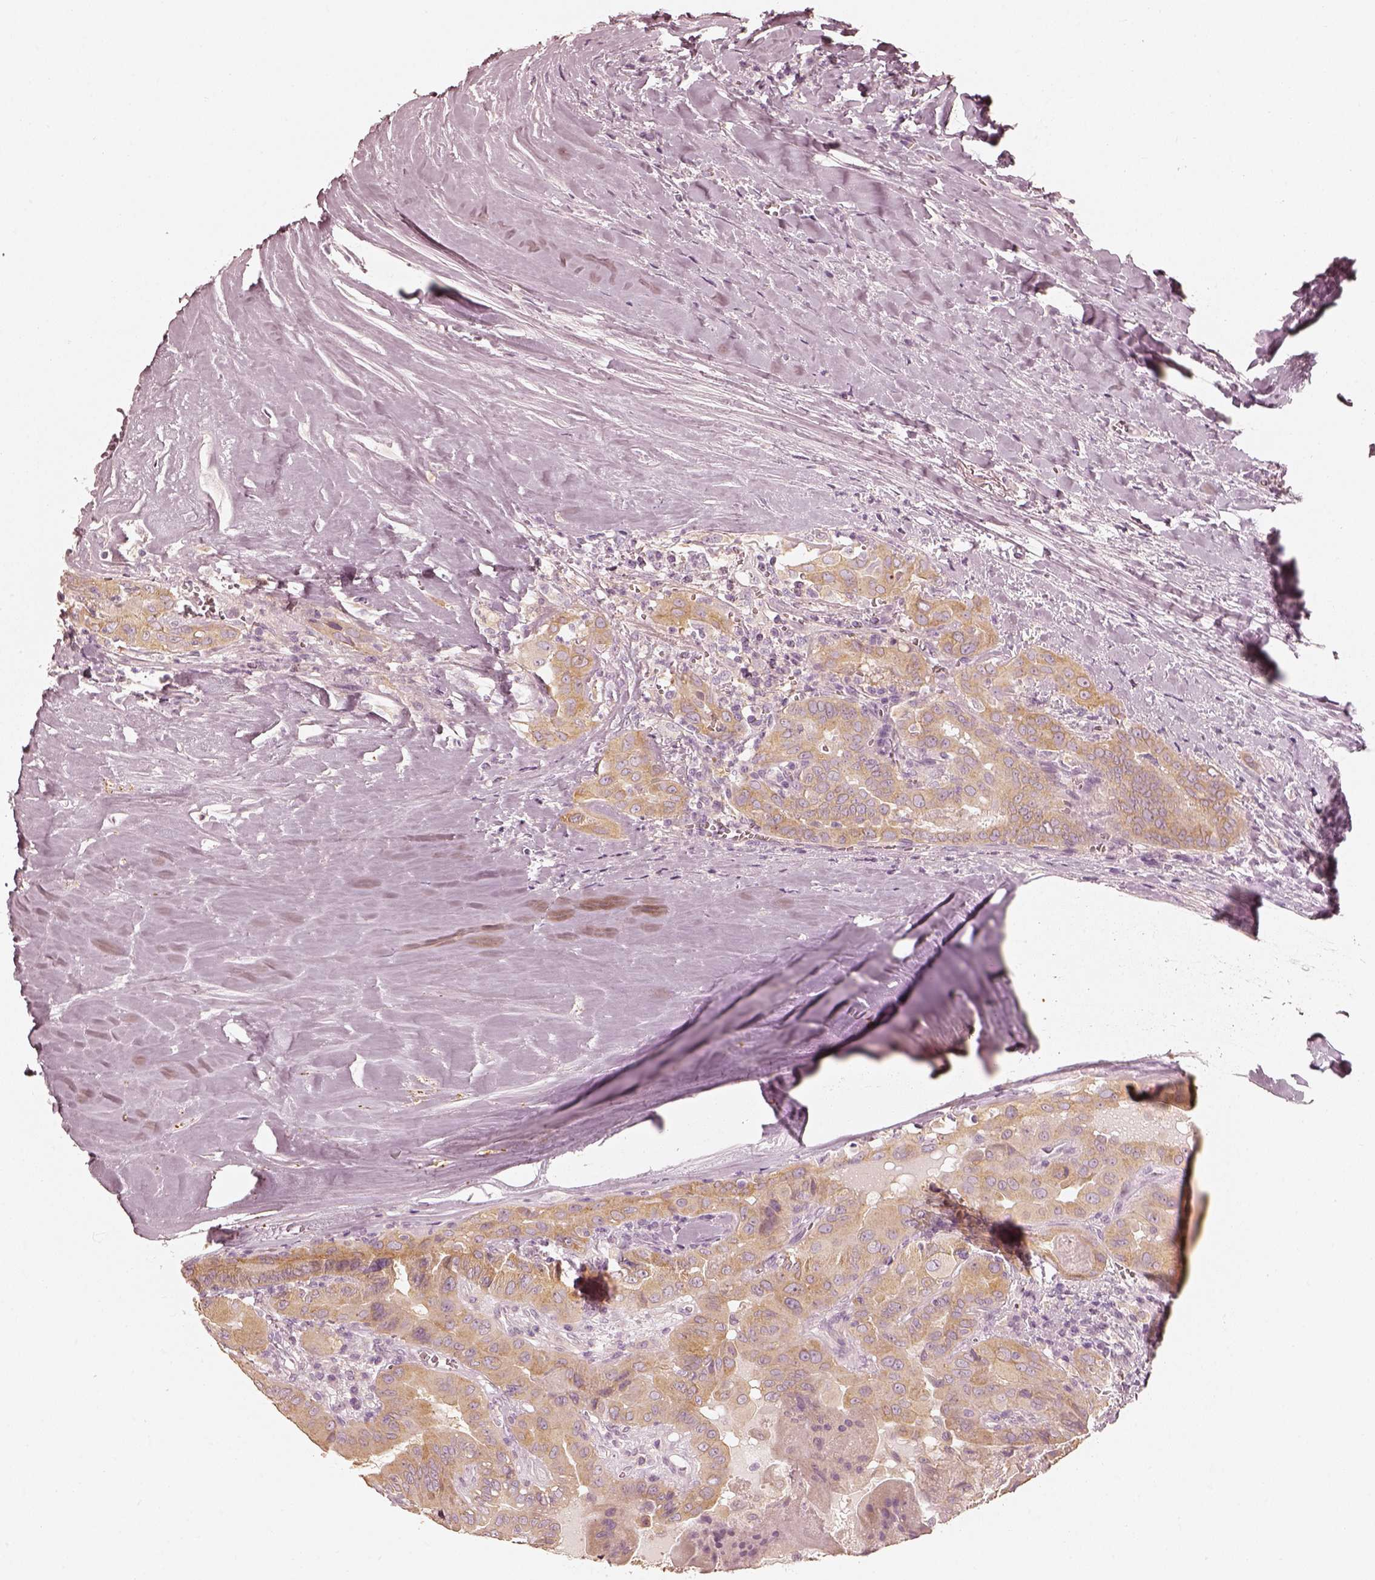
{"staining": {"intensity": "weak", "quantity": ">75%", "location": "cytoplasmic/membranous"}, "tissue": "thyroid cancer", "cell_type": "Tumor cells", "image_type": "cancer", "snomed": [{"axis": "morphology", "description": "Papillary adenocarcinoma, NOS"}, {"axis": "topography", "description": "Thyroid gland"}], "caption": "The micrograph exhibits staining of thyroid papillary adenocarcinoma, revealing weak cytoplasmic/membranous protein positivity (brown color) within tumor cells.", "gene": "FMNL2", "patient": {"sex": "female", "age": 37}}